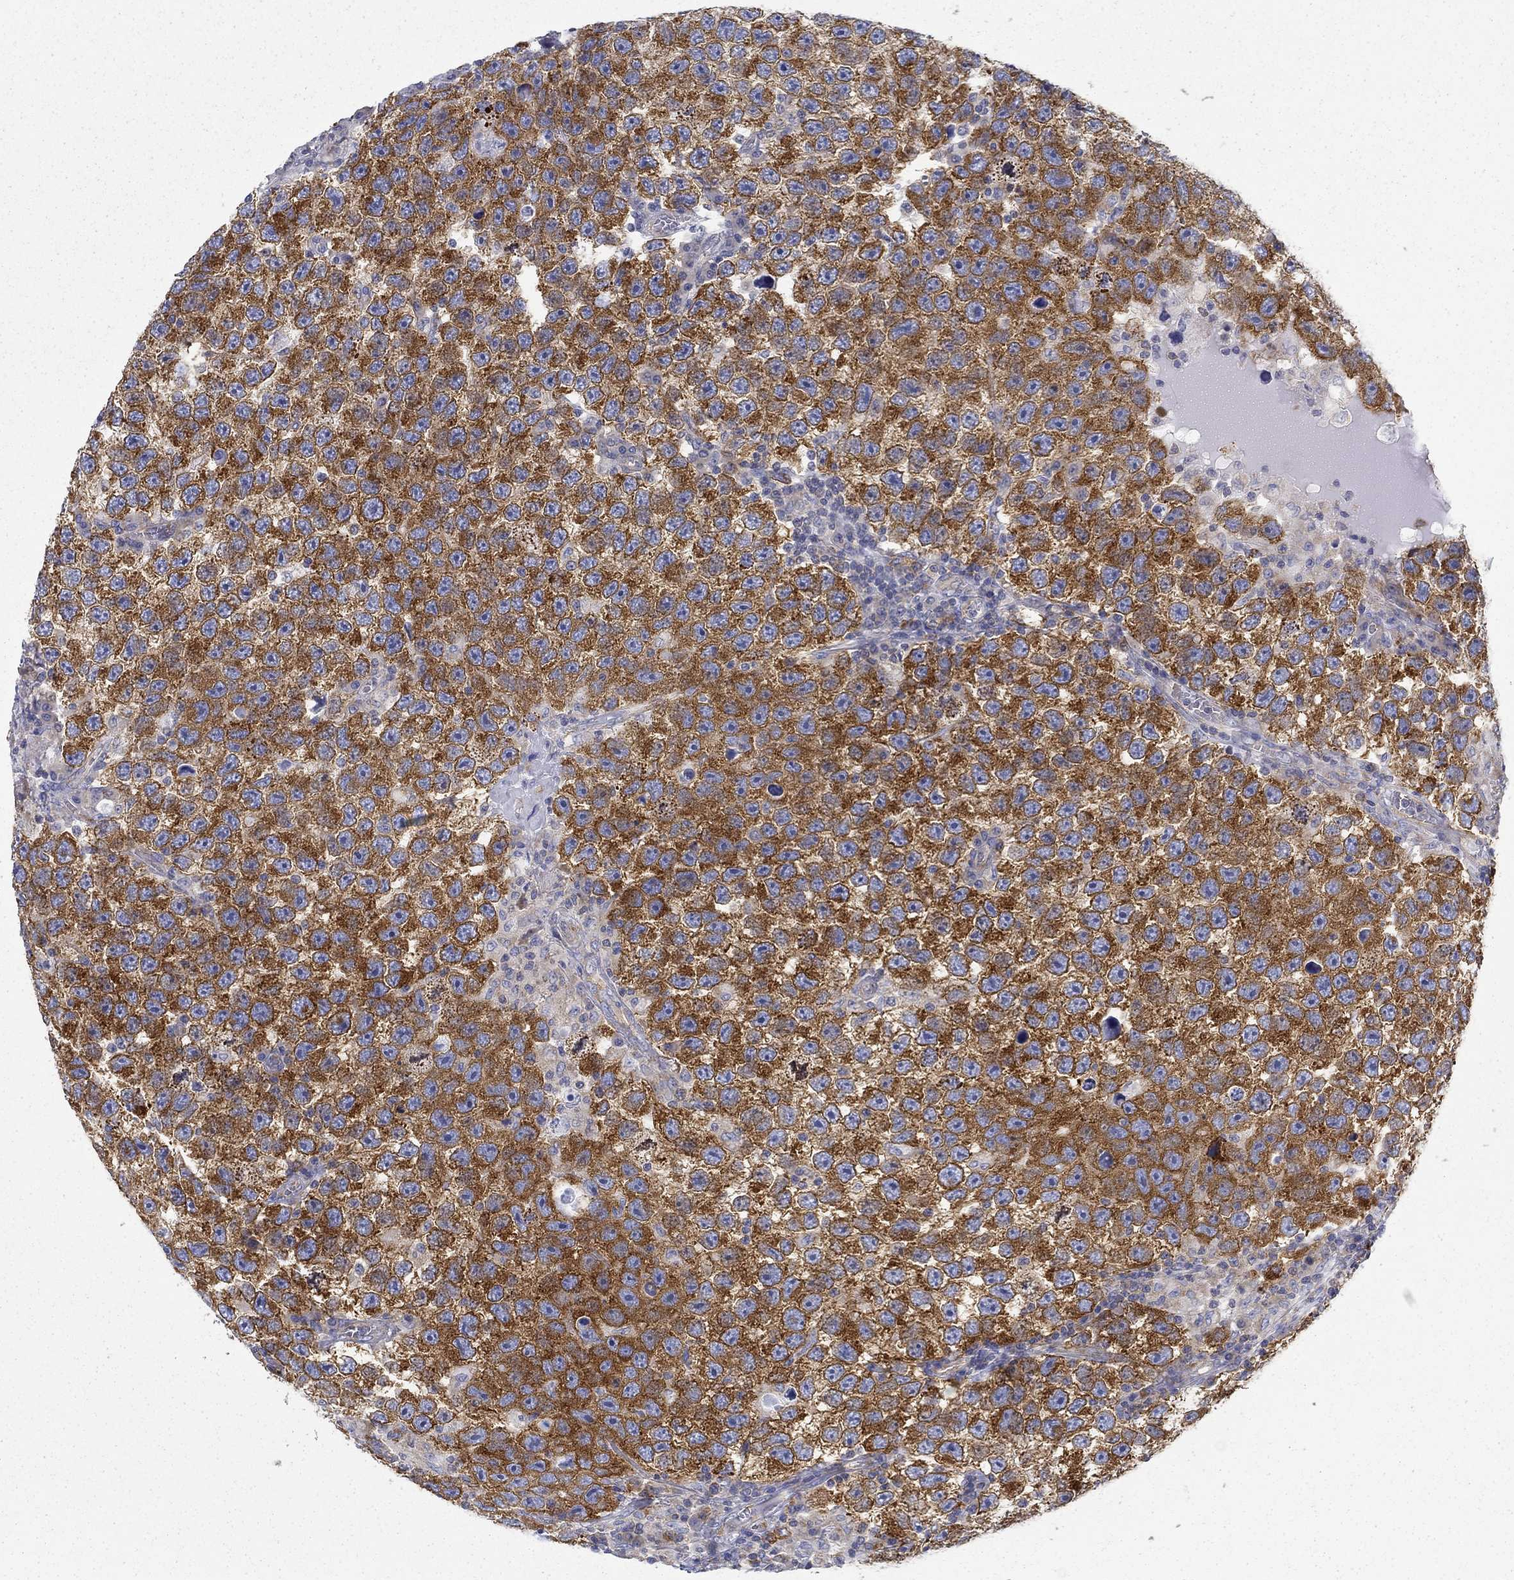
{"staining": {"intensity": "strong", "quantity": ">75%", "location": "cytoplasmic/membranous"}, "tissue": "testis cancer", "cell_type": "Tumor cells", "image_type": "cancer", "snomed": [{"axis": "morphology", "description": "Seminoma, NOS"}, {"axis": "topography", "description": "Testis"}], "caption": "Protein expression by immunohistochemistry displays strong cytoplasmic/membranous expression in approximately >75% of tumor cells in seminoma (testis).", "gene": "FXR1", "patient": {"sex": "male", "age": 26}}